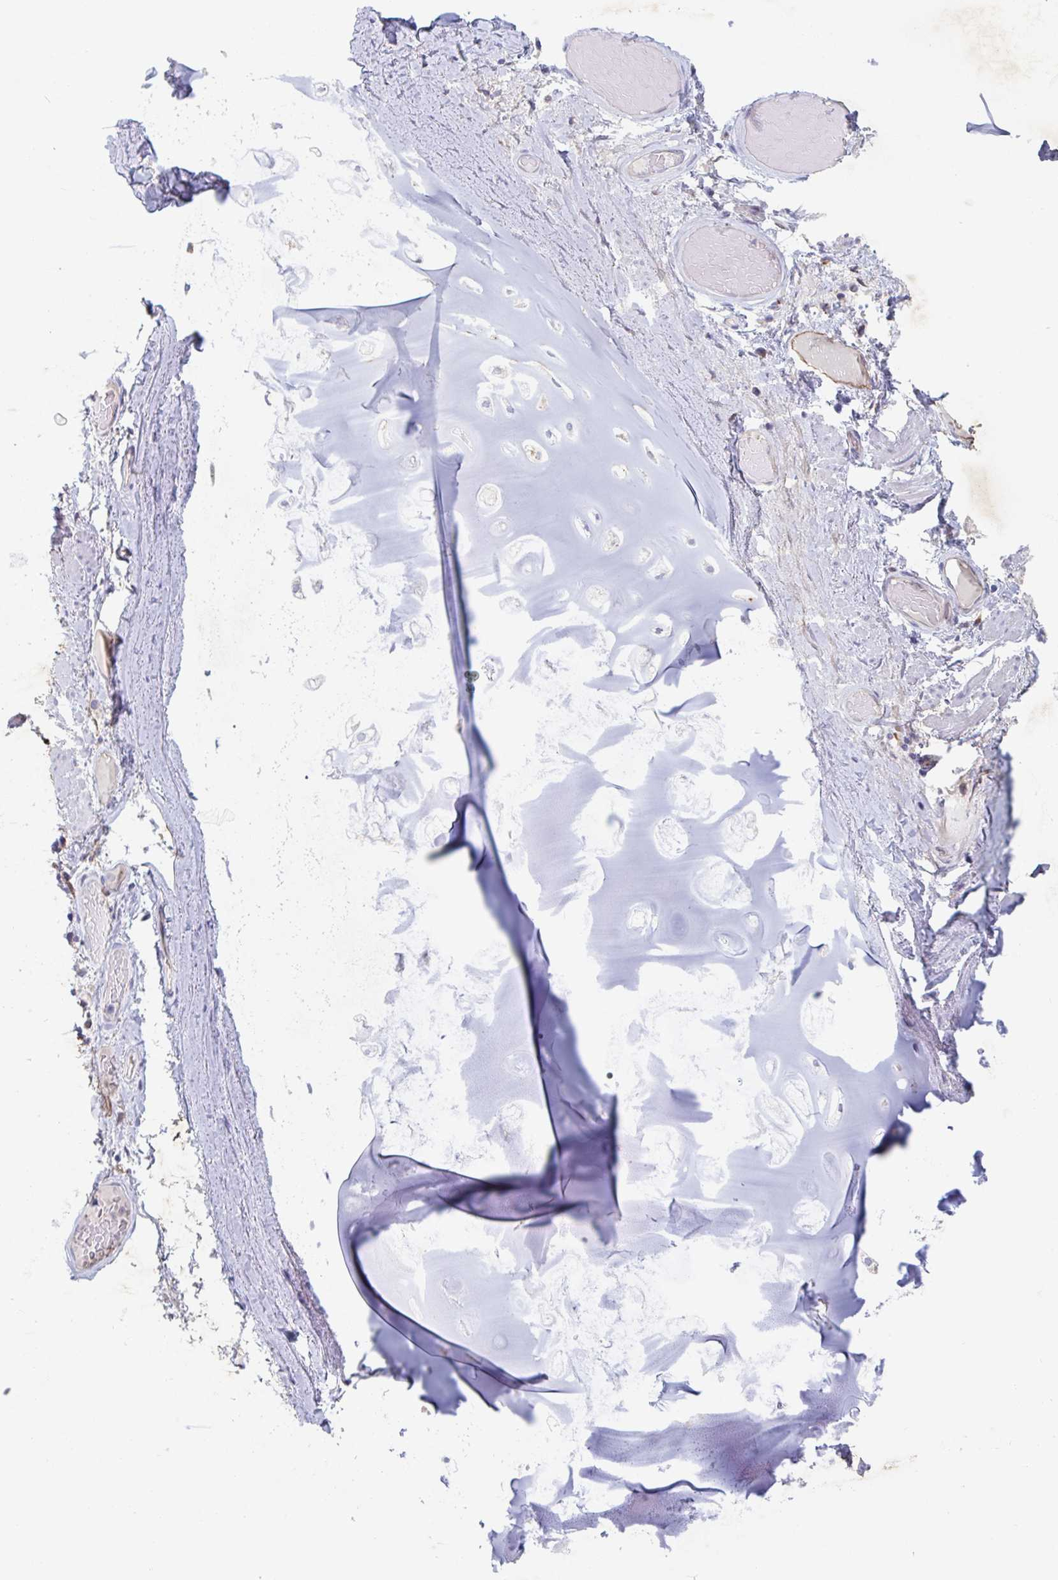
{"staining": {"intensity": "negative", "quantity": "none", "location": "none"}, "tissue": "adipose tissue", "cell_type": "Adipocytes", "image_type": "normal", "snomed": [{"axis": "morphology", "description": "Normal tissue, NOS"}, {"axis": "topography", "description": "Cartilage tissue"}, {"axis": "topography", "description": "Bronchus"}], "caption": "Adipose tissue stained for a protein using IHC displays no positivity adipocytes.", "gene": "MANBA", "patient": {"sex": "male", "age": 64}}